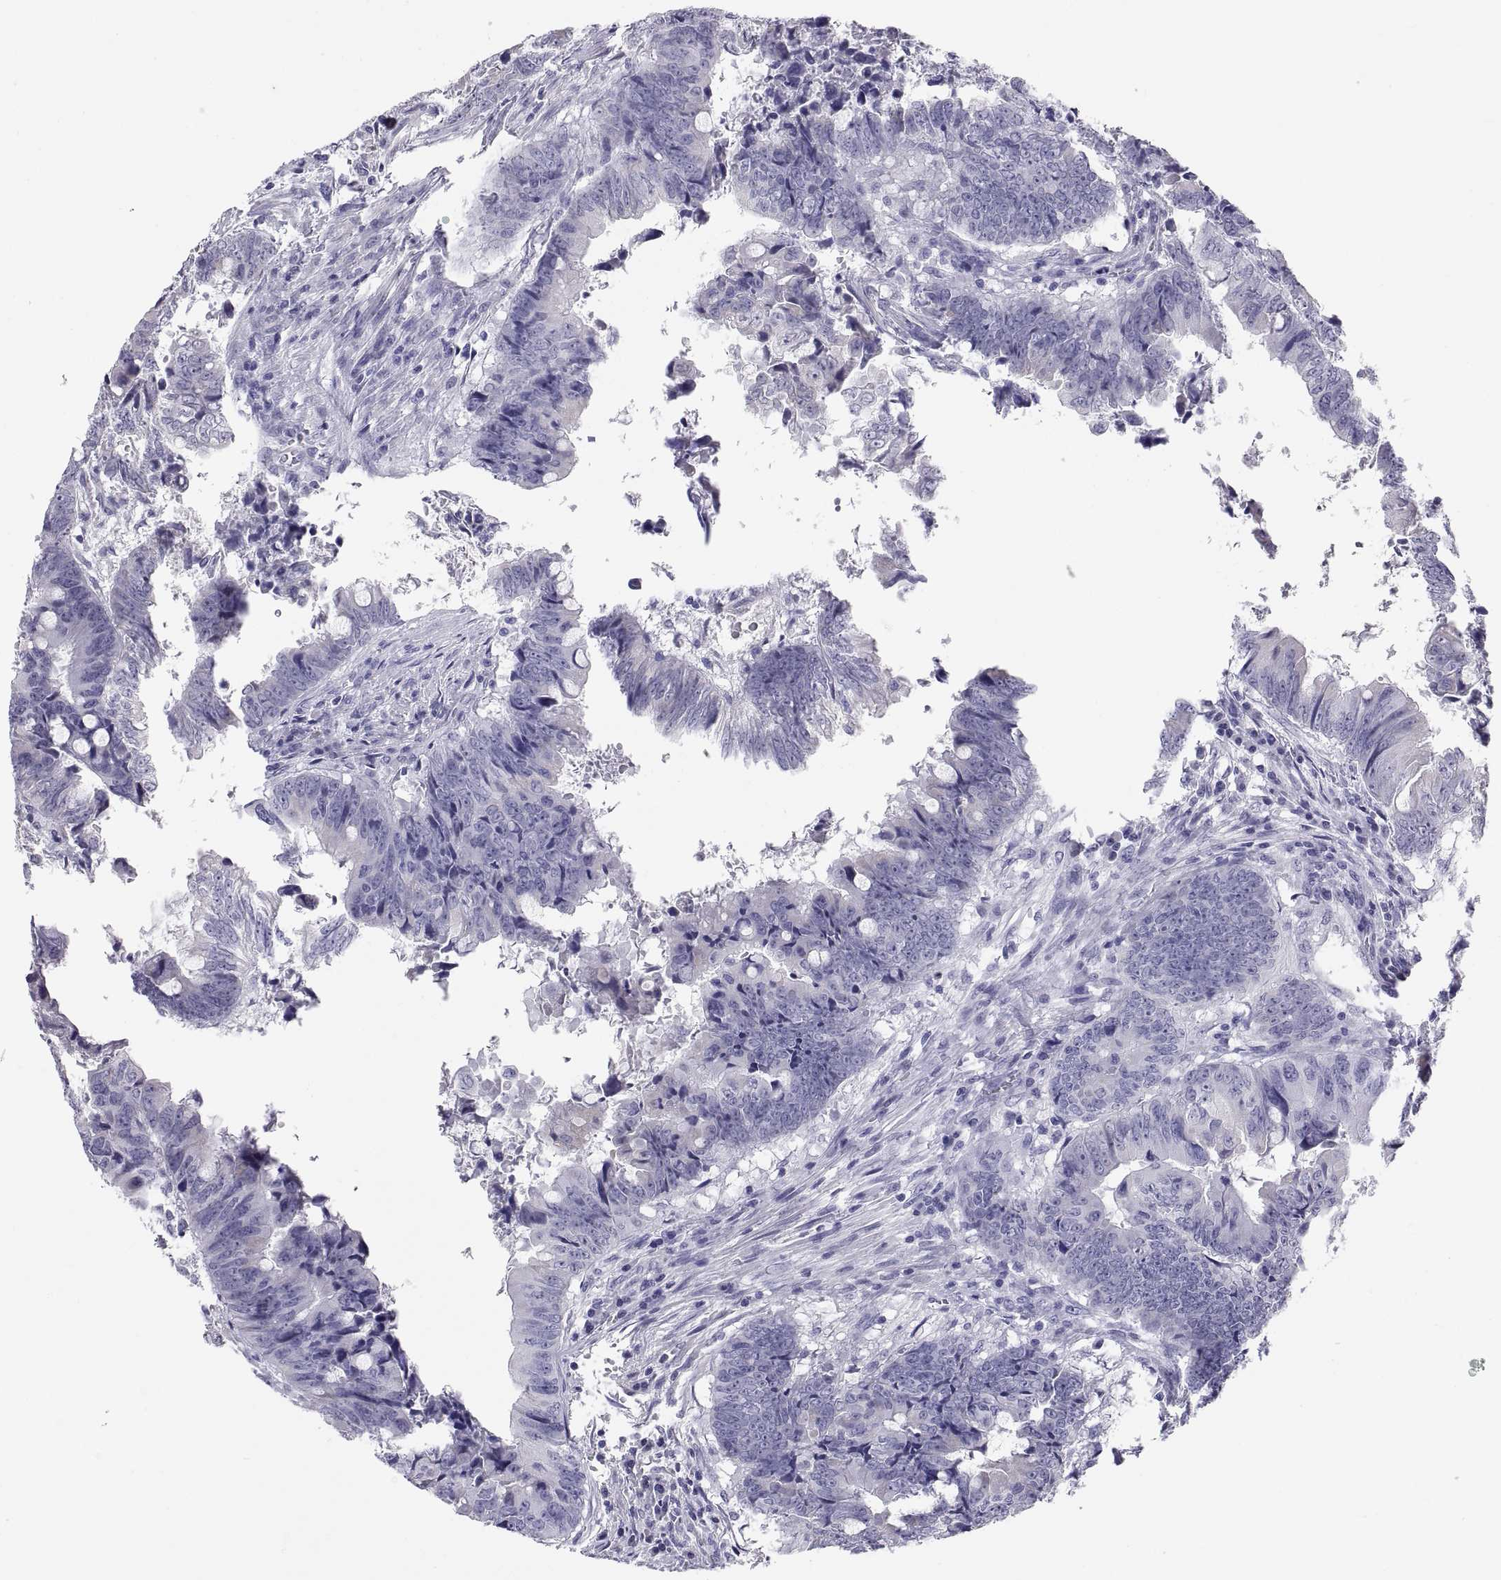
{"staining": {"intensity": "negative", "quantity": "none", "location": "none"}, "tissue": "colorectal cancer", "cell_type": "Tumor cells", "image_type": "cancer", "snomed": [{"axis": "morphology", "description": "Adenocarcinoma, NOS"}, {"axis": "topography", "description": "Colon"}], "caption": "A high-resolution image shows immunohistochemistry staining of colorectal cancer, which displays no significant staining in tumor cells. (Brightfield microscopy of DAB (3,3'-diaminobenzidine) IHC at high magnification).", "gene": "FAM170A", "patient": {"sex": "female", "age": 82}}